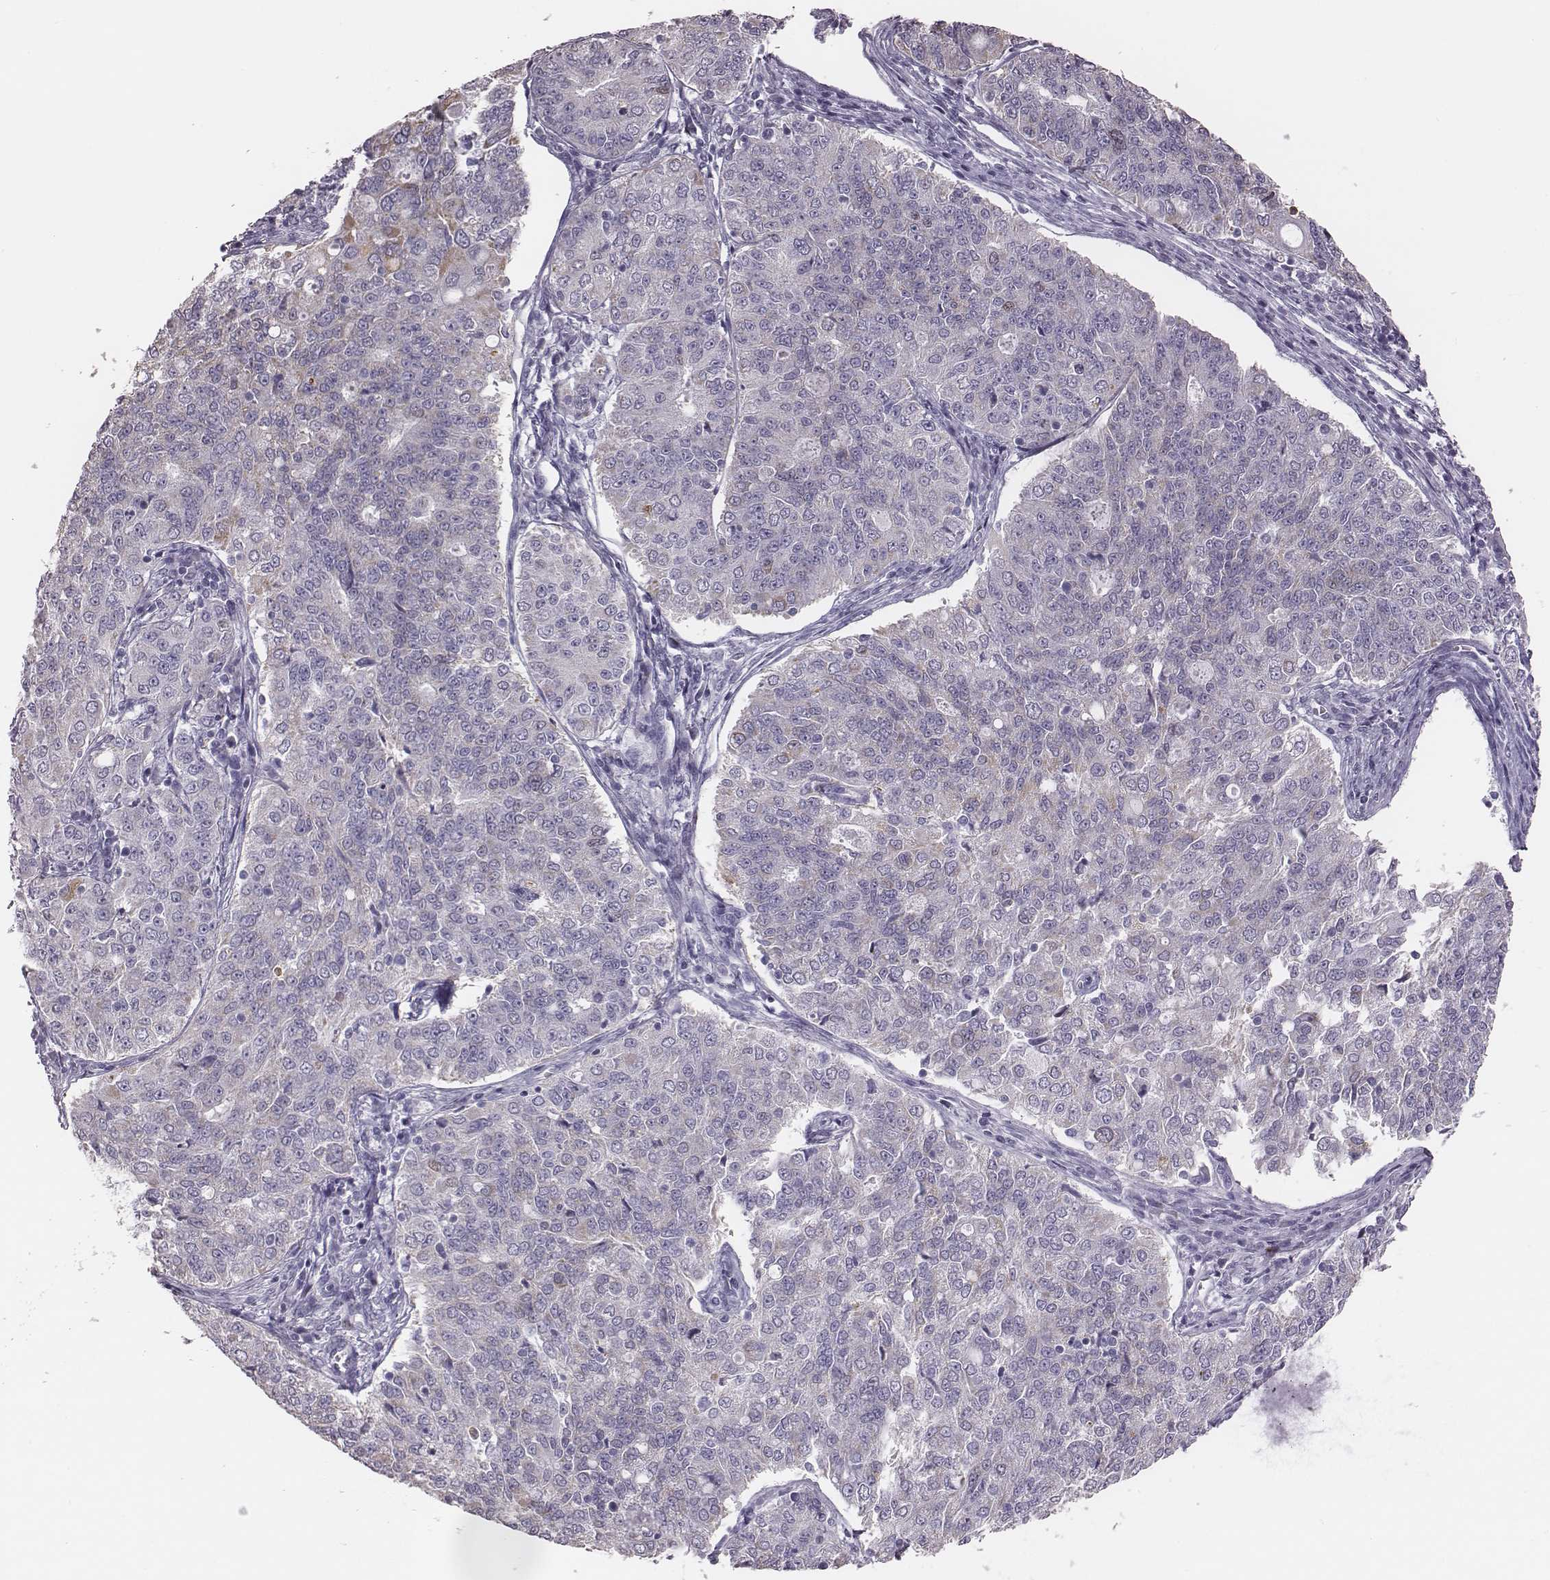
{"staining": {"intensity": "negative", "quantity": "none", "location": "none"}, "tissue": "endometrial cancer", "cell_type": "Tumor cells", "image_type": "cancer", "snomed": [{"axis": "morphology", "description": "Adenocarcinoma, NOS"}, {"axis": "topography", "description": "Endometrium"}], "caption": "Immunohistochemistry (IHC) photomicrograph of endometrial cancer (adenocarcinoma) stained for a protein (brown), which displays no expression in tumor cells.", "gene": "H1-6", "patient": {"sex": "female", "age": 43}}